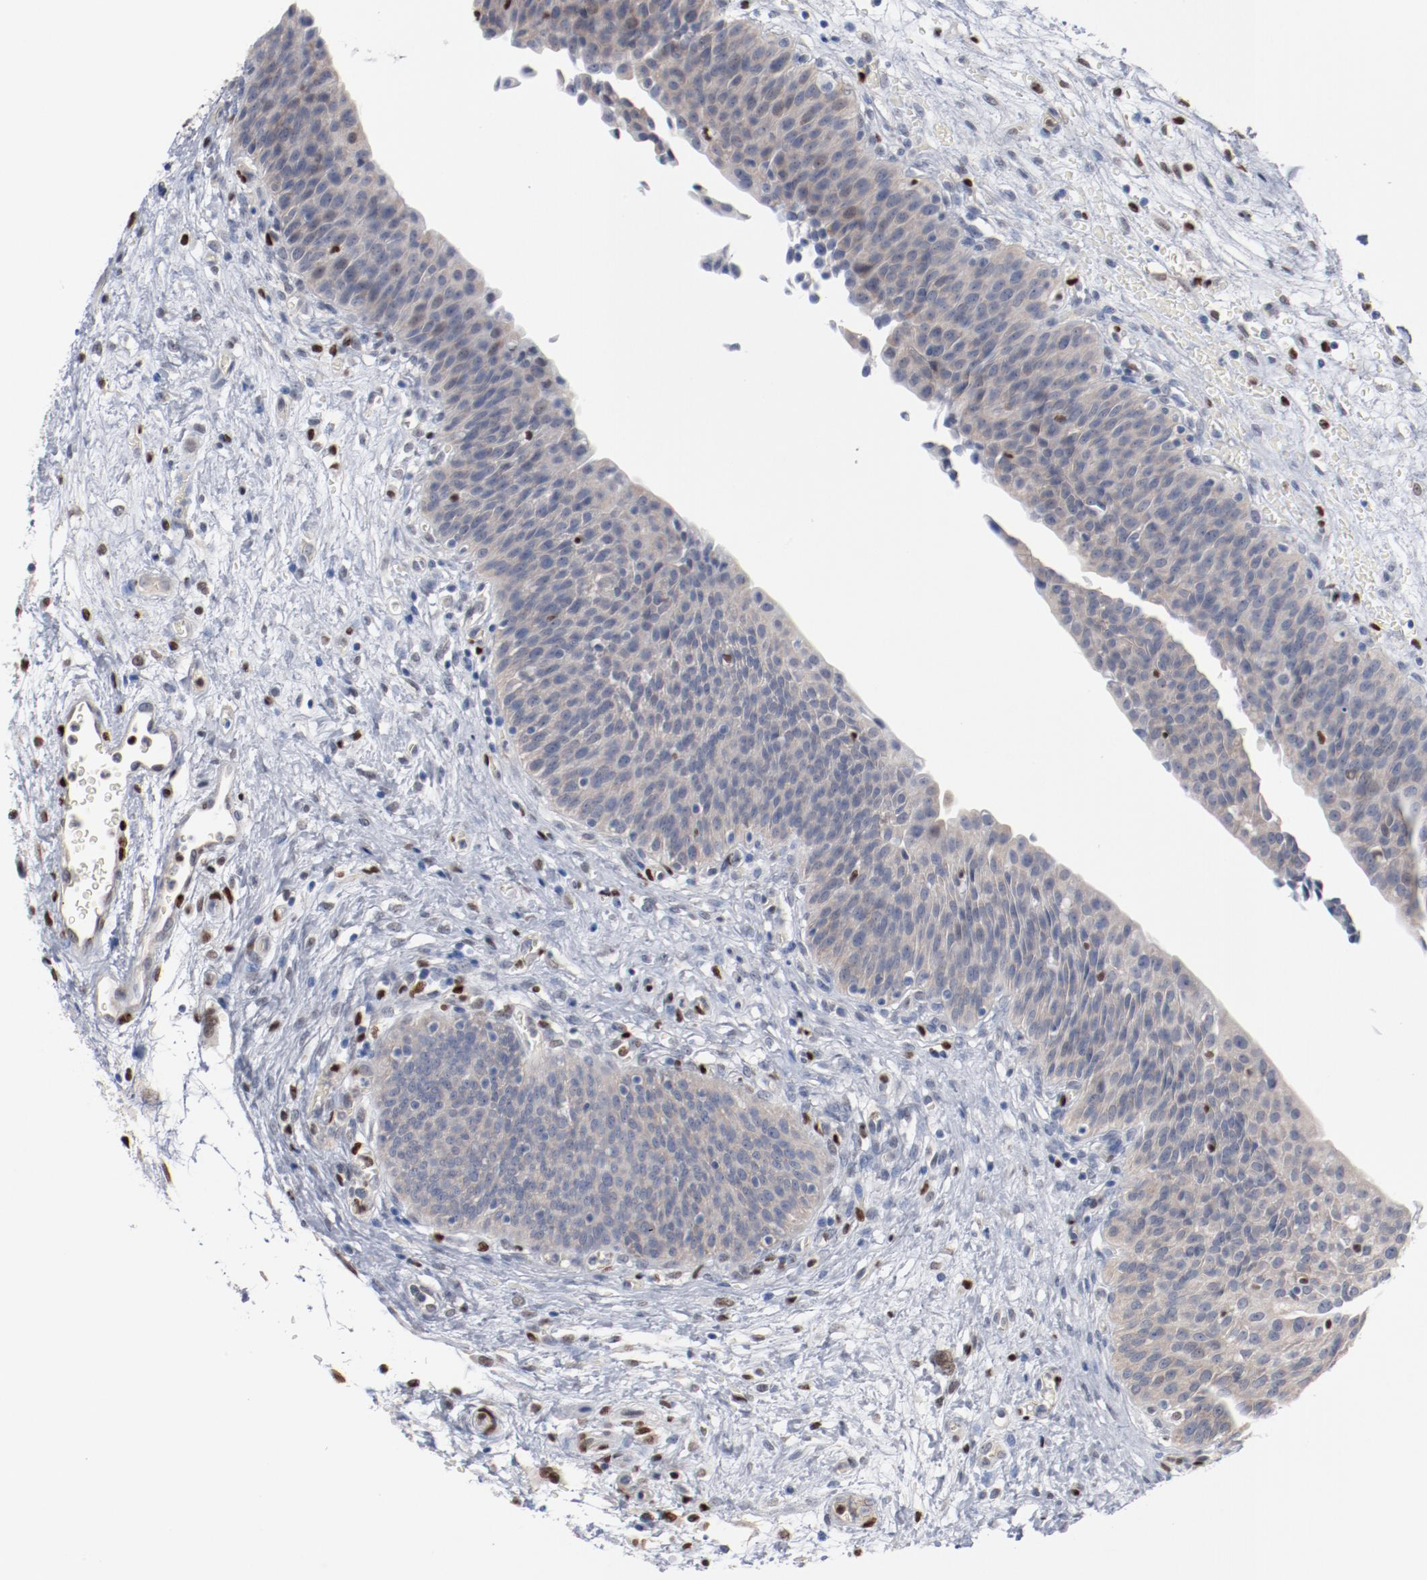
{"staining": {"intensity": "negative", "quantity": "none", "location": "none"}, "tissue": "urinary bladder", "cell_type": "Urothelial cells", "image_type": "normal", "snomed": [{"axis": "morphology", "description": "Normal tissue, NOS"}, {"axis": "topography", "description": "Smooth muscle"}, {"axis": "topography", "description": "Urinary bladder"}], "caption": "The photomicrograph demonstrates no significant staining in urothelial cells of urinary bladder.", "gene": "ZEB2", "patient": {"sex": "male", "age": 35}}